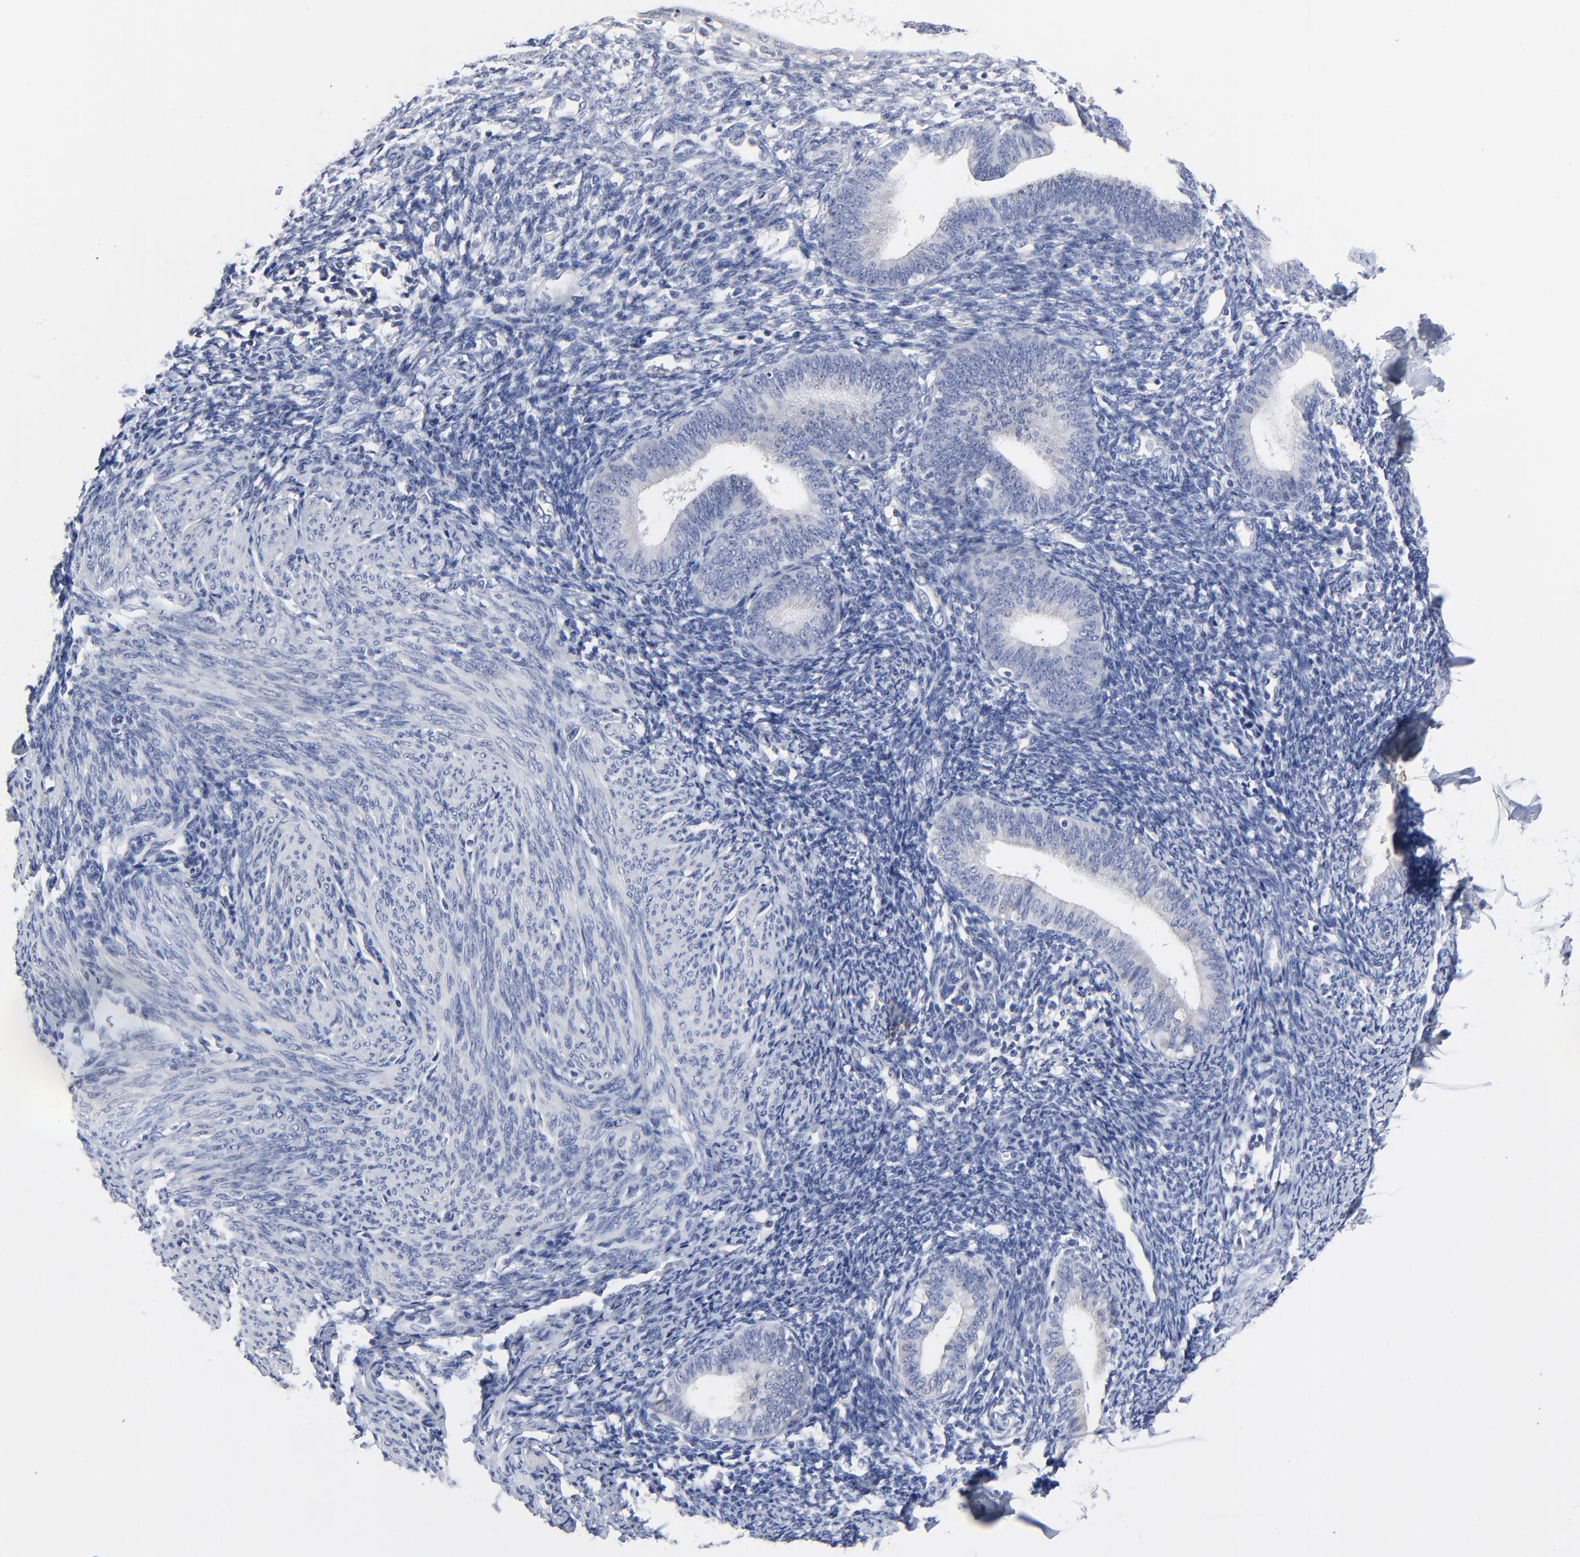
{"staining": {"intensity": "negative", "quantity": "none", "location": "none"}, "tissue": "endometrium", "cell_type": "Cells in endometrial stroma", "image_type": "normal", "snomed": [{"axis": "morphology", "description": "Normal tissue, NOS"}, {"axis": "topography", "description": "Smooth muscle"}, {"axis": "topography", "description": "Endometrium"}], "caption": "This is a histopathology image of immunohistochemistry (IHC) staining of unremarkable endometrium, which shows no expression in cells in endometrial stroma.", "gene": "AADAC", "patient": {"sex": "female", "age": 57}}